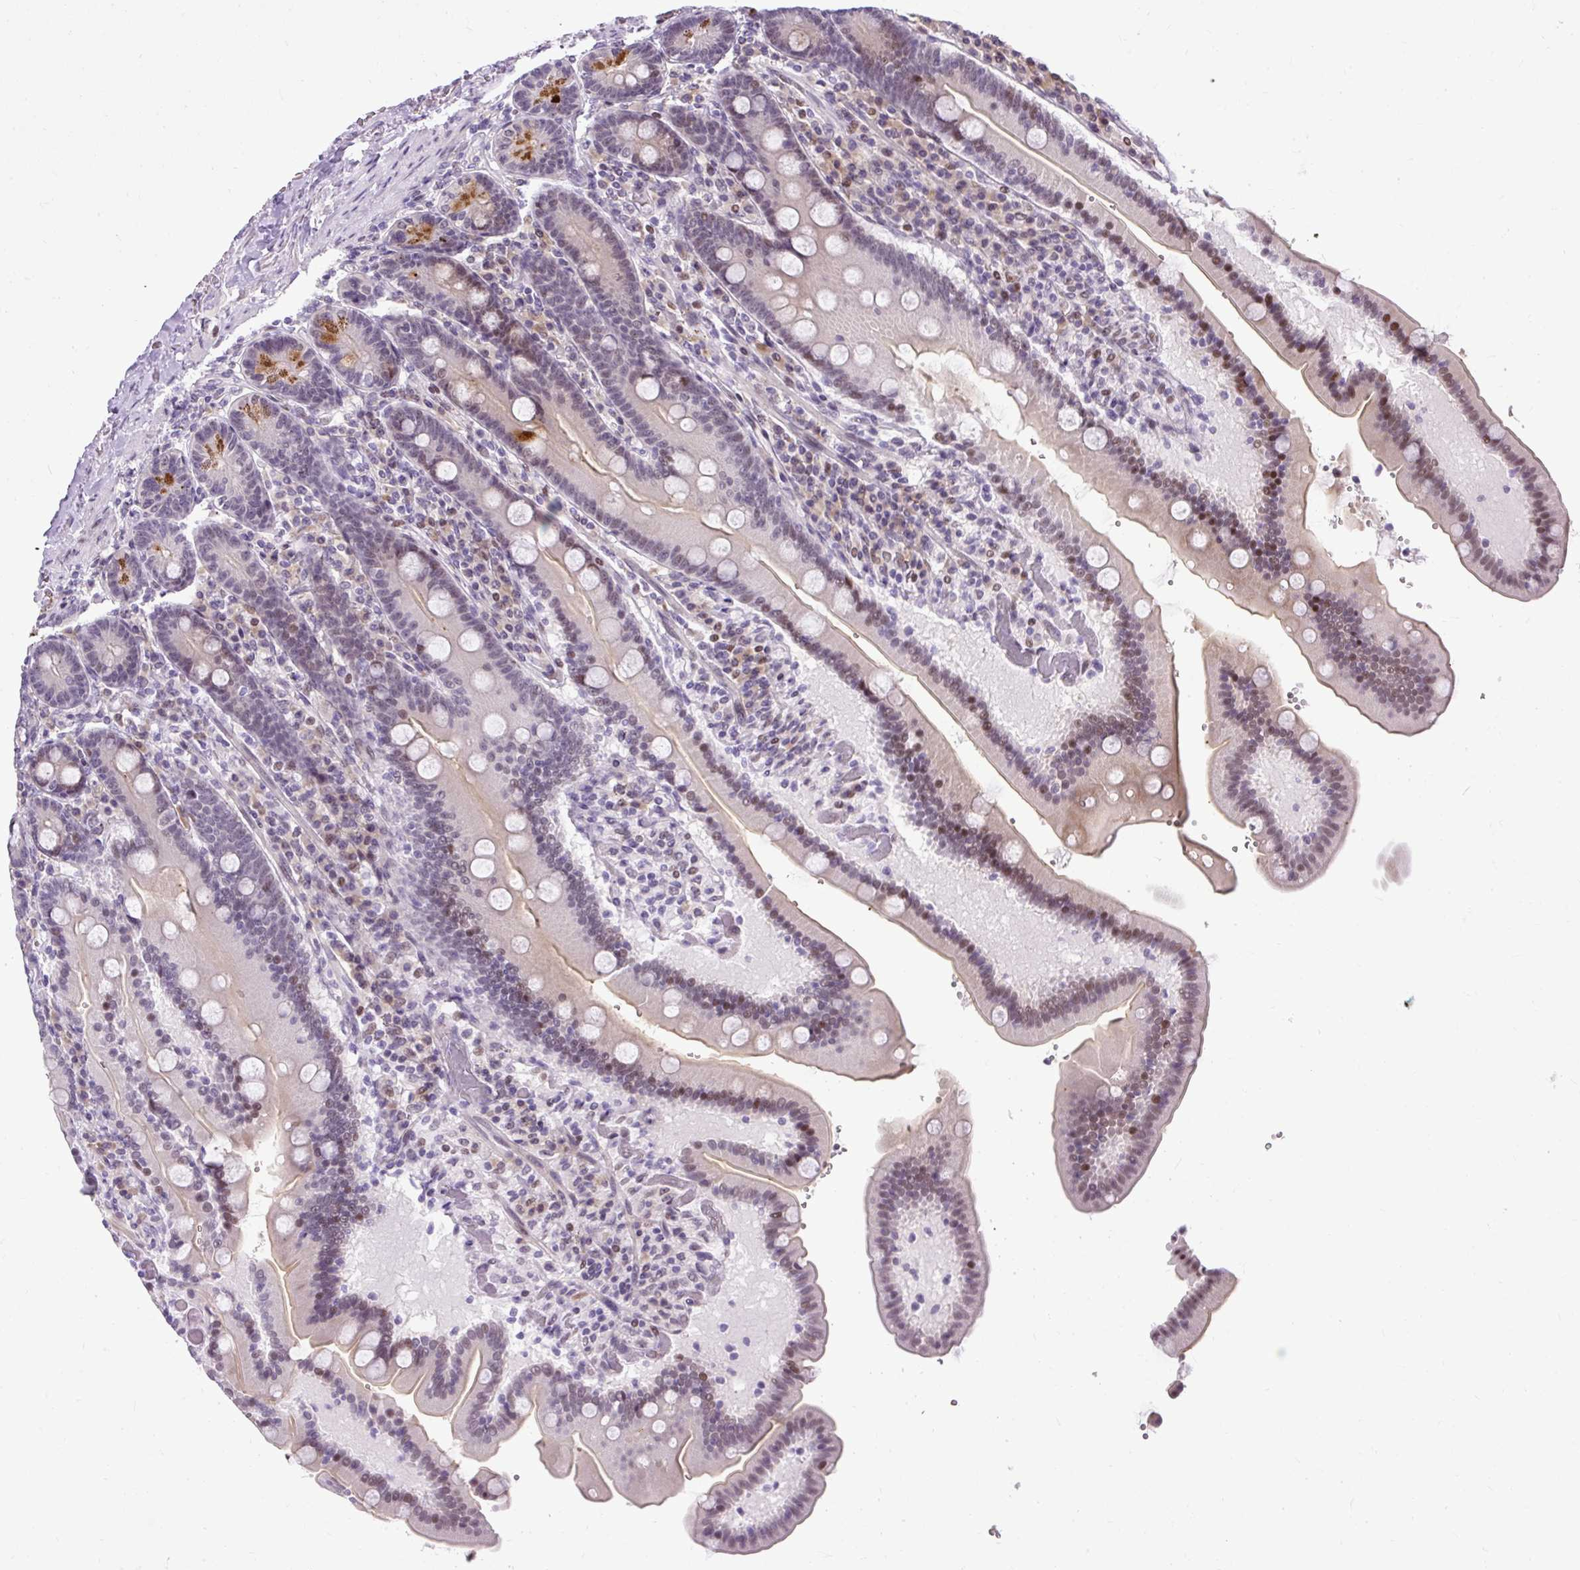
{"staining": {"intensity": "moderate", "quantity": "25%-75%", "location": "cytoplasmic/membranous,nuclear"}, "tissue": "duodenum", "cell_type": "Glandular cells", "image_type": "normal", "snomed": [{"axis": "morphology", "description": "Normal tissue, NOS"}, {"axis": "topography", "description": "Duodenum"}], "caption": "An immunohistochemistry (IHC) micrograph of normal tissue is shown. Protein staining in brown labels moderate cytoplasmic/membranous,nuclear positivity in duodenum within glandular cells.", "gene": "ARHGEF18", "patient": {"sex": "female", "age": 62}}